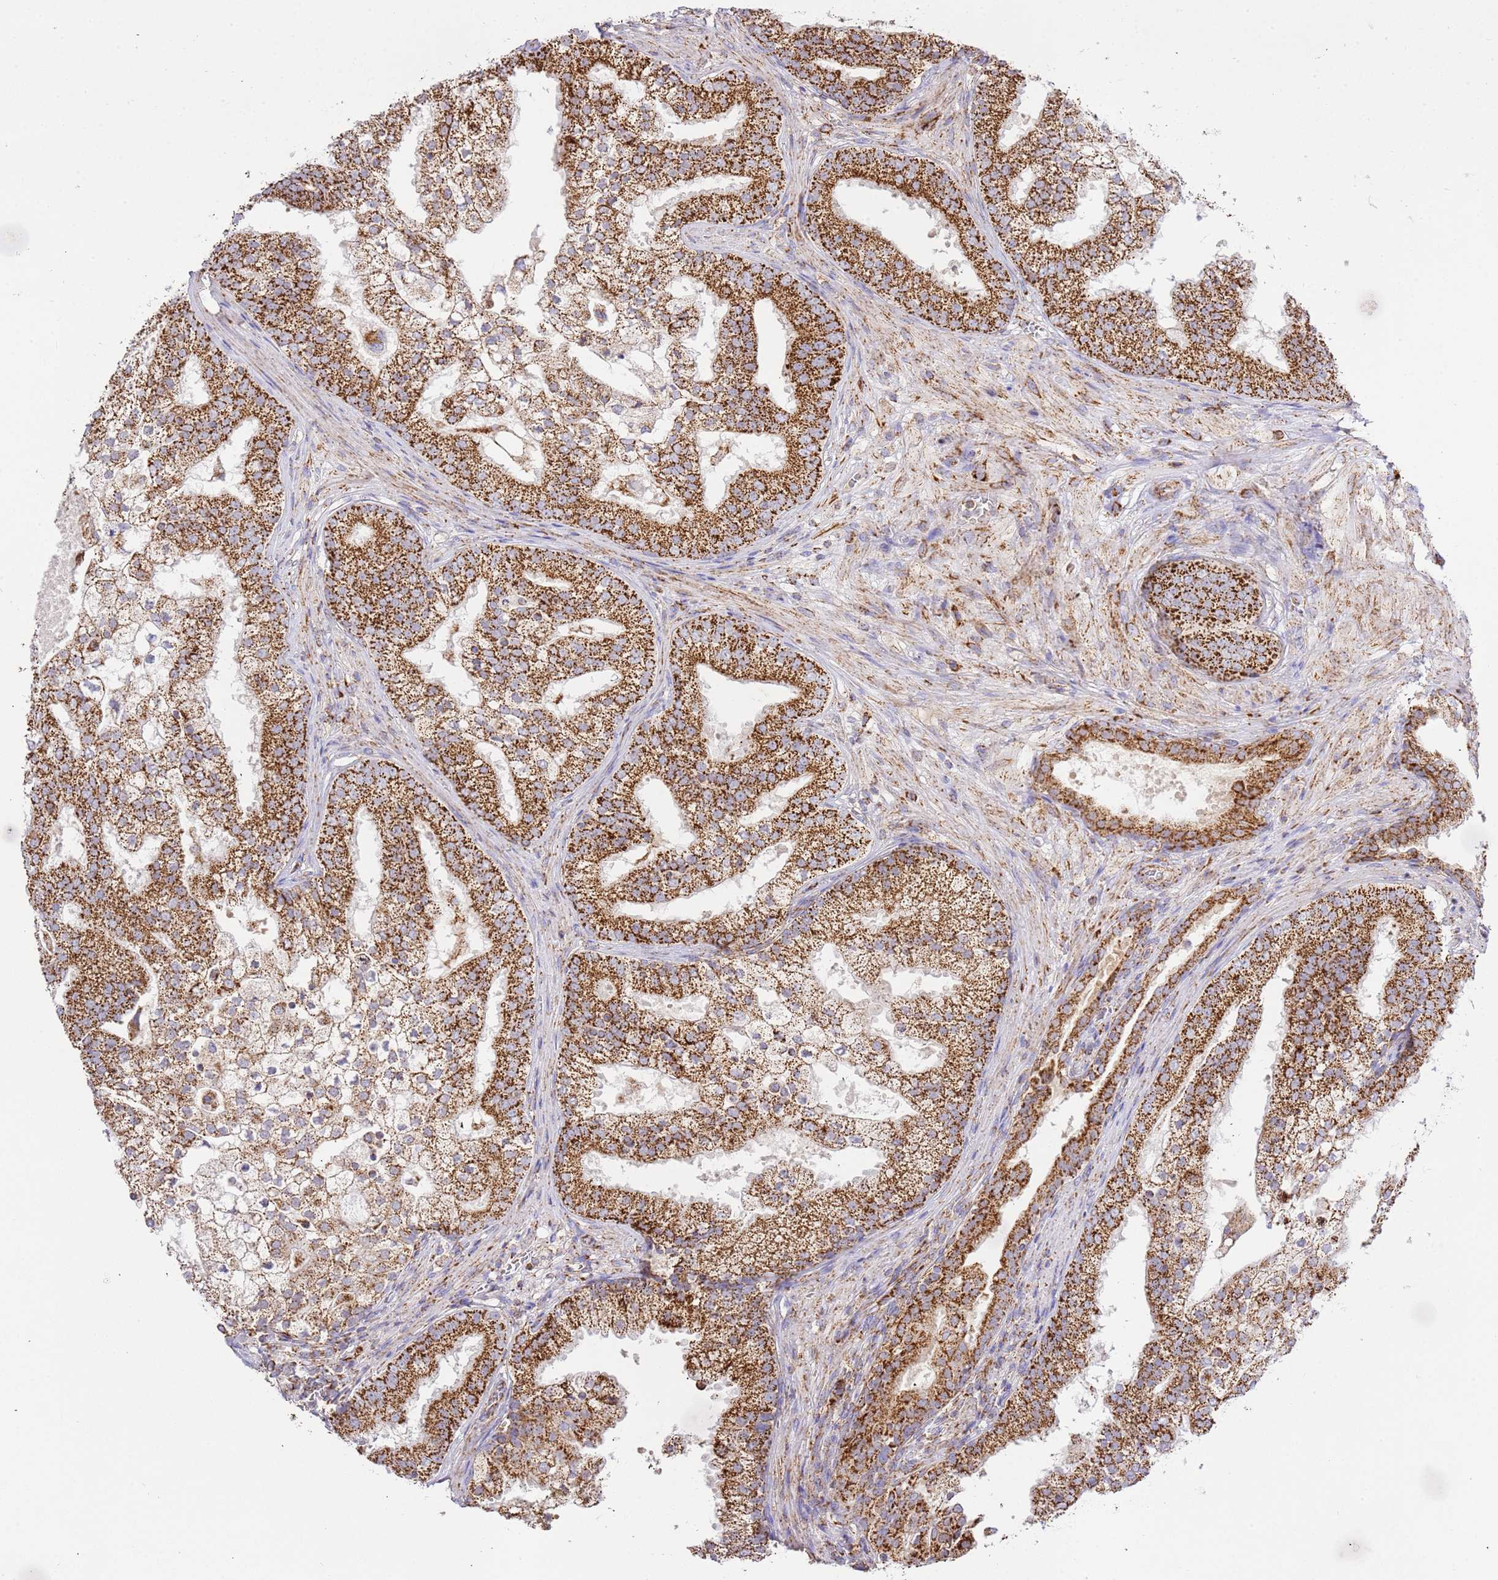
{"staining": {"intensity": "strong", "quantity": ">75%", "location": "cytoplasmic/membranous"}, "tissue": "prostate cancer", "cell_type": "Tumor cells", "image_type": "cancer", "snomed": [{"axis": "morphology", "description": "Adenocarcinoma, High grade"}, {"axis": "topography", "description": "Prostate"}], "caption": "Immunohistochemical staining of human prostate cancer (high-grade adenocarcinoma) reveals high levels of strong cytoplasmic/membranous protein expression in about >75% of tumor cells.", "gene": "ZBTB39", "patient": {"sex": "male", "age": 55}}